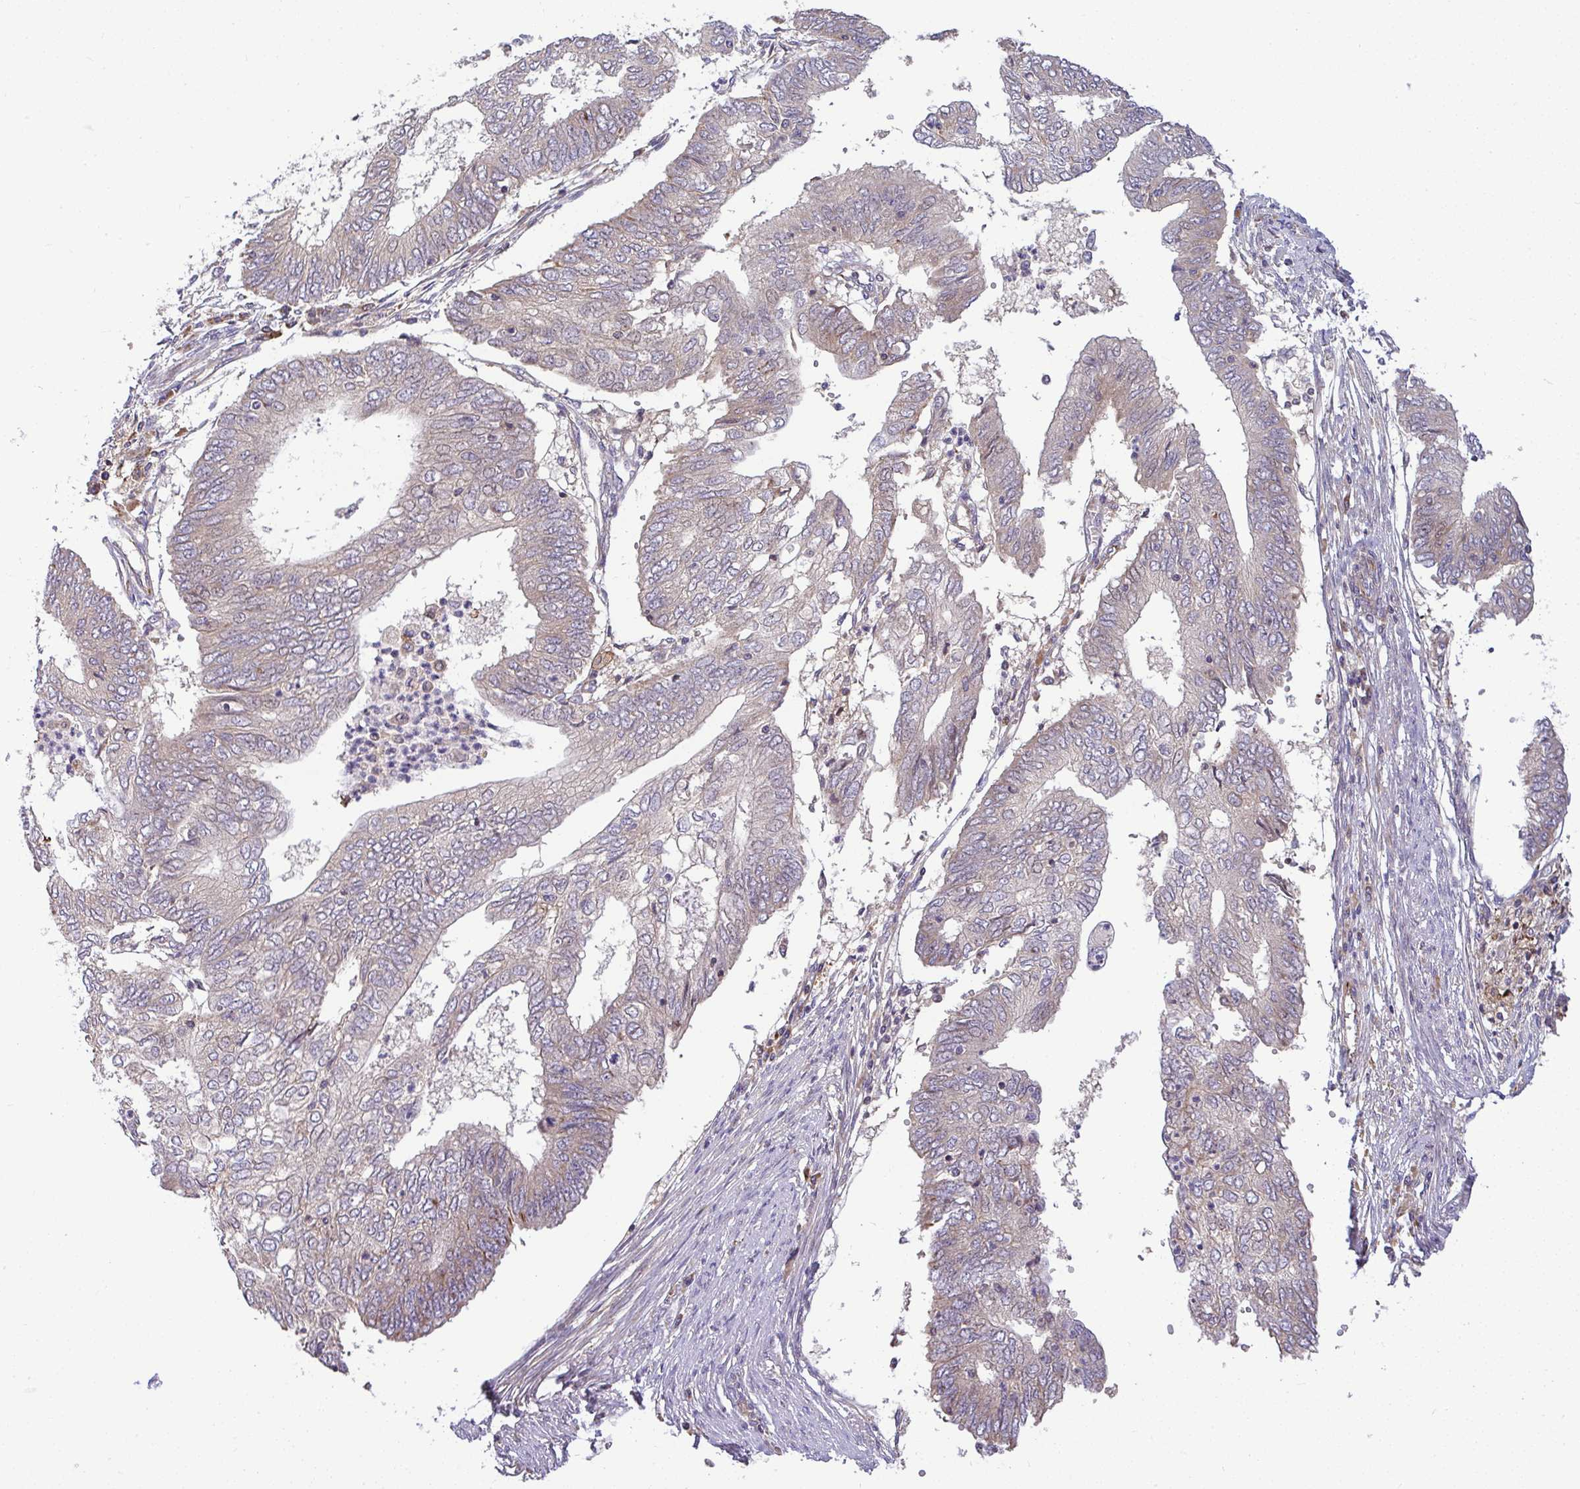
{"staining": {"intensity": "negative", "quantity": "none", "location": "none"}, "tissue": "endometrial cancer", "cell_type": "Tumor cells", "image_type": "cancer", "snomed": [{"axis": "morphology", "description": "Adenocarcinoma, NOS"}, {"axis": "topography", "description": "Endometrium"}], "caption": "This is an IHC image of endometrial cancer (adenocarcinoma). There is no expression in tumor cells.", "gene": "GRID2", "patient": {"sex": "female", "age": 68}}